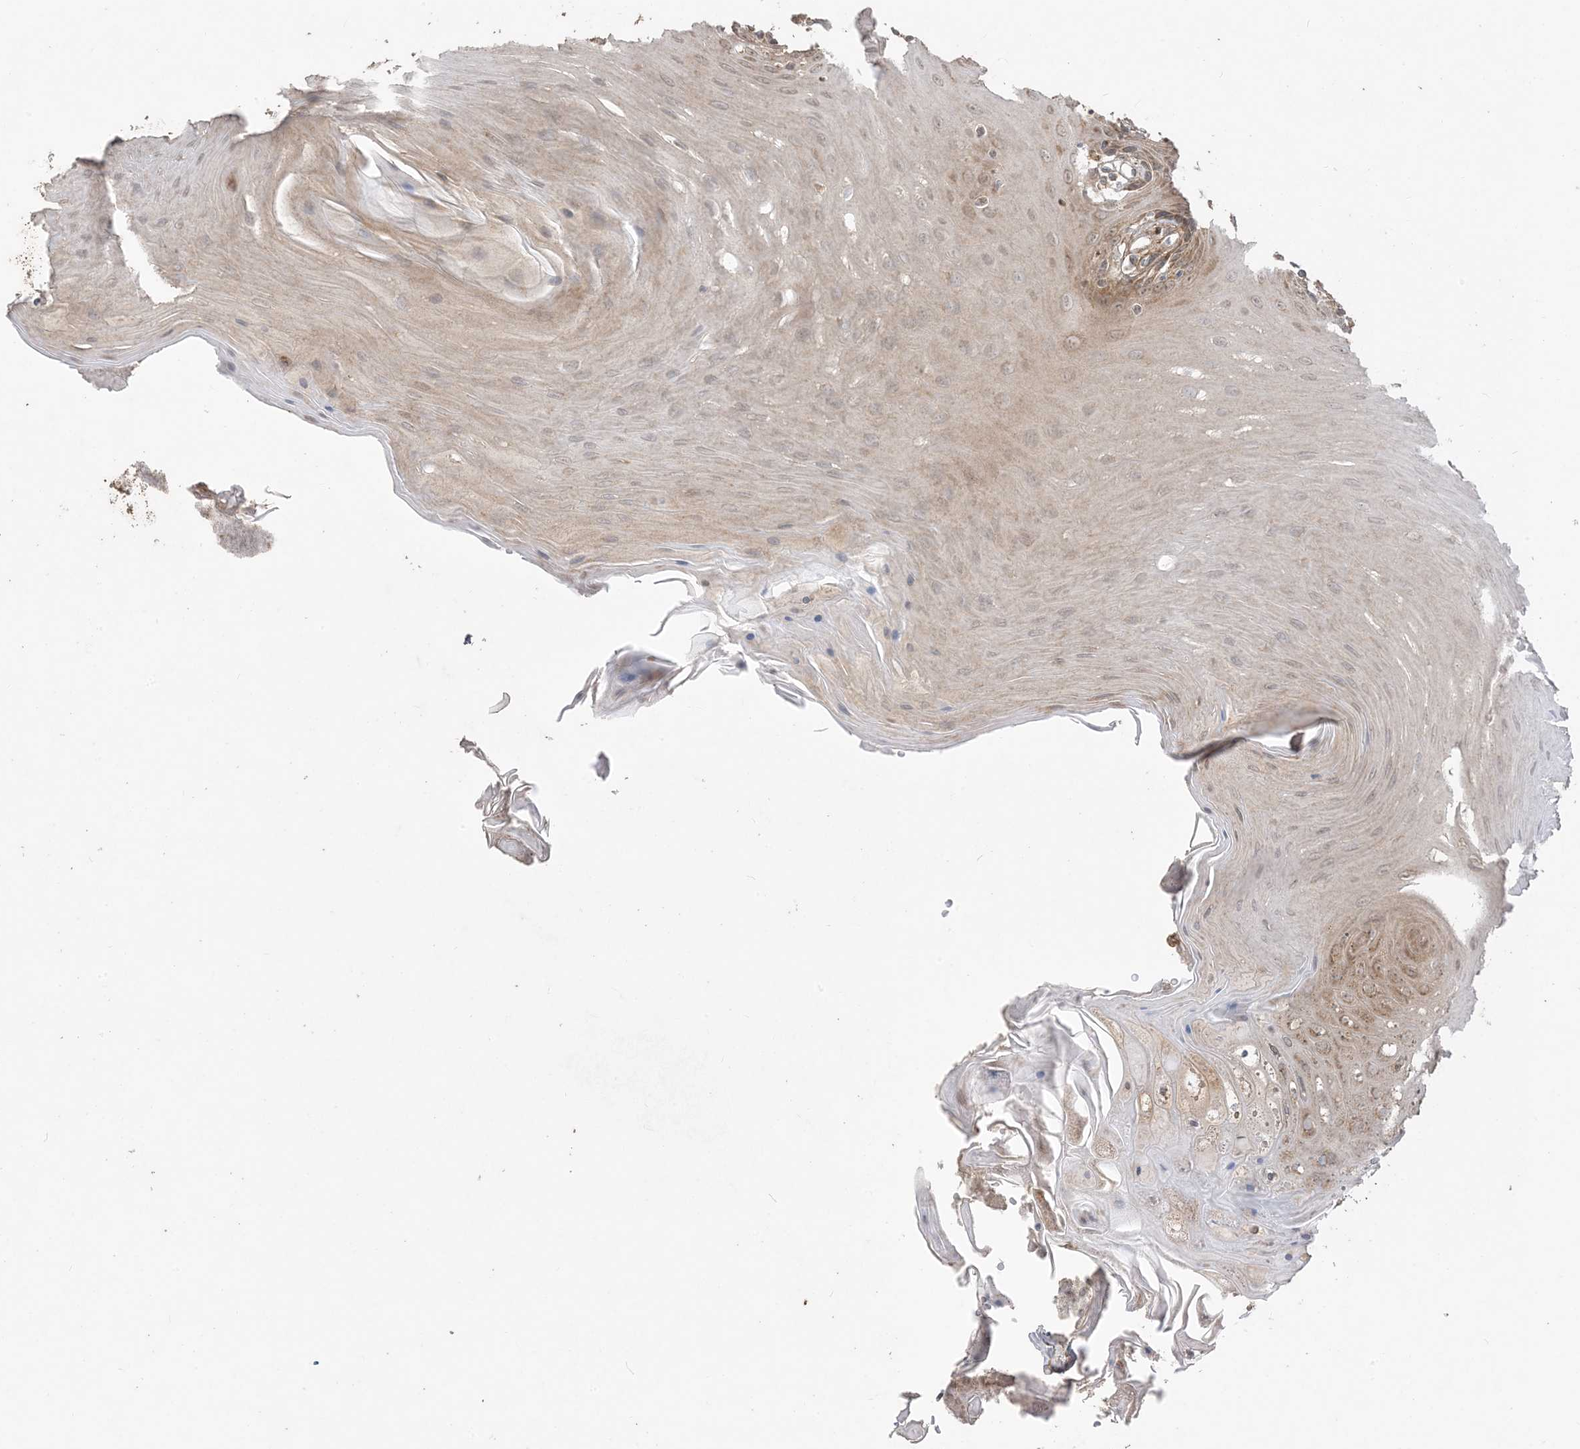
{"staining": {"intensity": "moderate", "quantity": ">75%", "location": "cytoplasmic/membranous"}, "tissue": "oral mucosa", "cell_type": "Squamous epithelial cells", "image_type": "normal", "snomed": [{"axis": "morphology", "description": "Normal tissue, NOS"}, {"axis": "morphology", "description": "Squamous cell carcinoma, NOS"}, {"axis": "topography", "description": "Skeletal muscle"}, {"axis": "topography", "description": "Oral tissue"}, {"axis": "topography", "description": "Salivary gland"}, {"axis": "topography", "description": "Head-Neck"}], "caption": "Immunohistochemical staining of unremarkable human oral mucosa shows medium levels of moderate cytoplasmic/membranous expression in approximately >75% of squamous epithelial cells.", "gene": "SIRT3", "patient": {"sex": "male", "age": 54}}